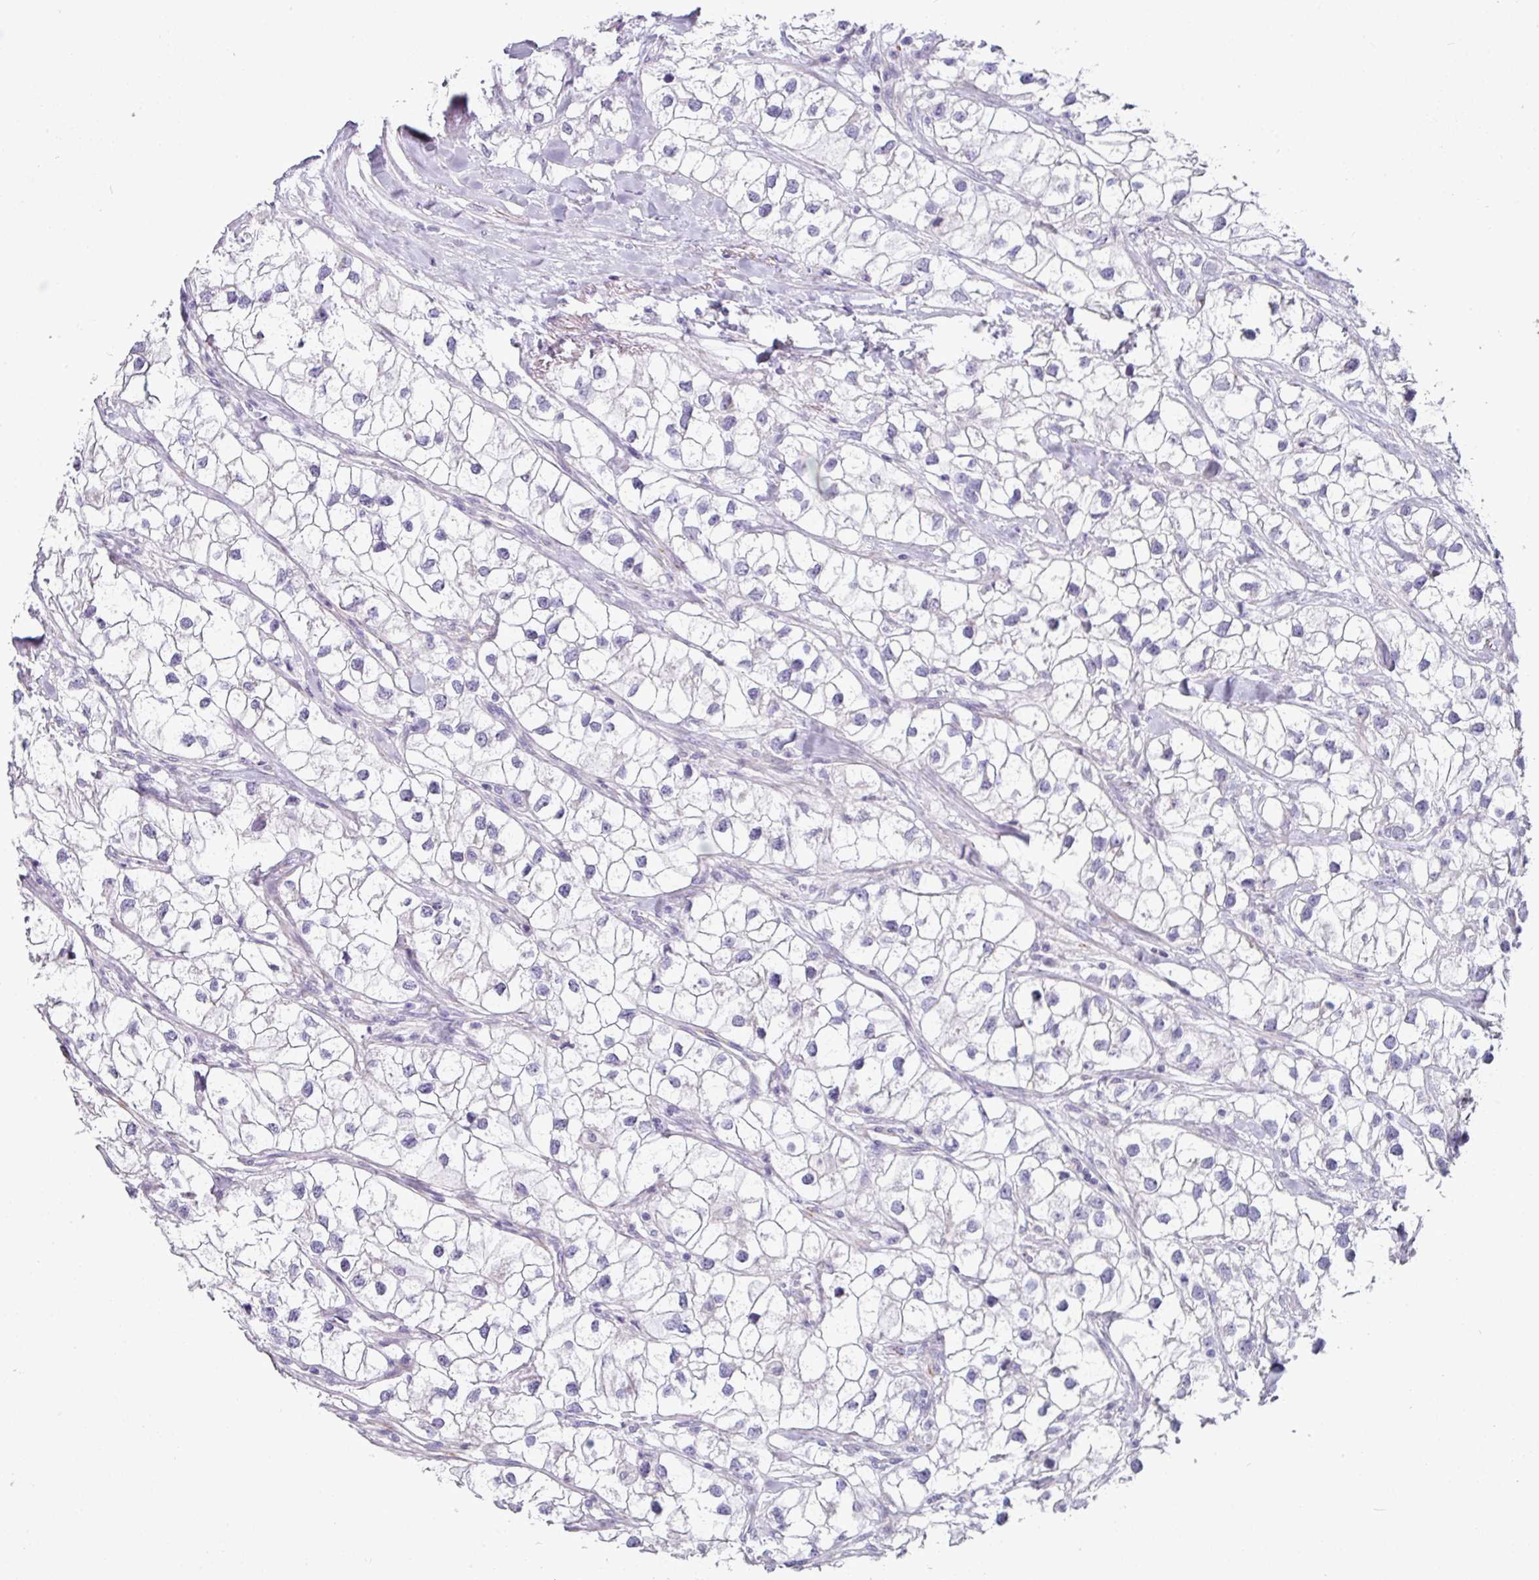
{"staining": {"intensity": "negative", "quantity": "none", "location": "none"}, "tissue": "renal cancer", "cell_type": "Tumor cells", "image_type": "cancer", "snomed": [{"axis": "morphology", "description": "Adenocarcinoma, NOS"}, {"axis": "topography", "description": "Kidney"}], "caption": "Renal cancer (adenocarcinoma) was stained to show a protein in brown. There is no significant staining in tumor cells. (DAB IHC, high magnification).", "gene": "SLC17A7", "patient": {"sex": "male", "age": 59}}